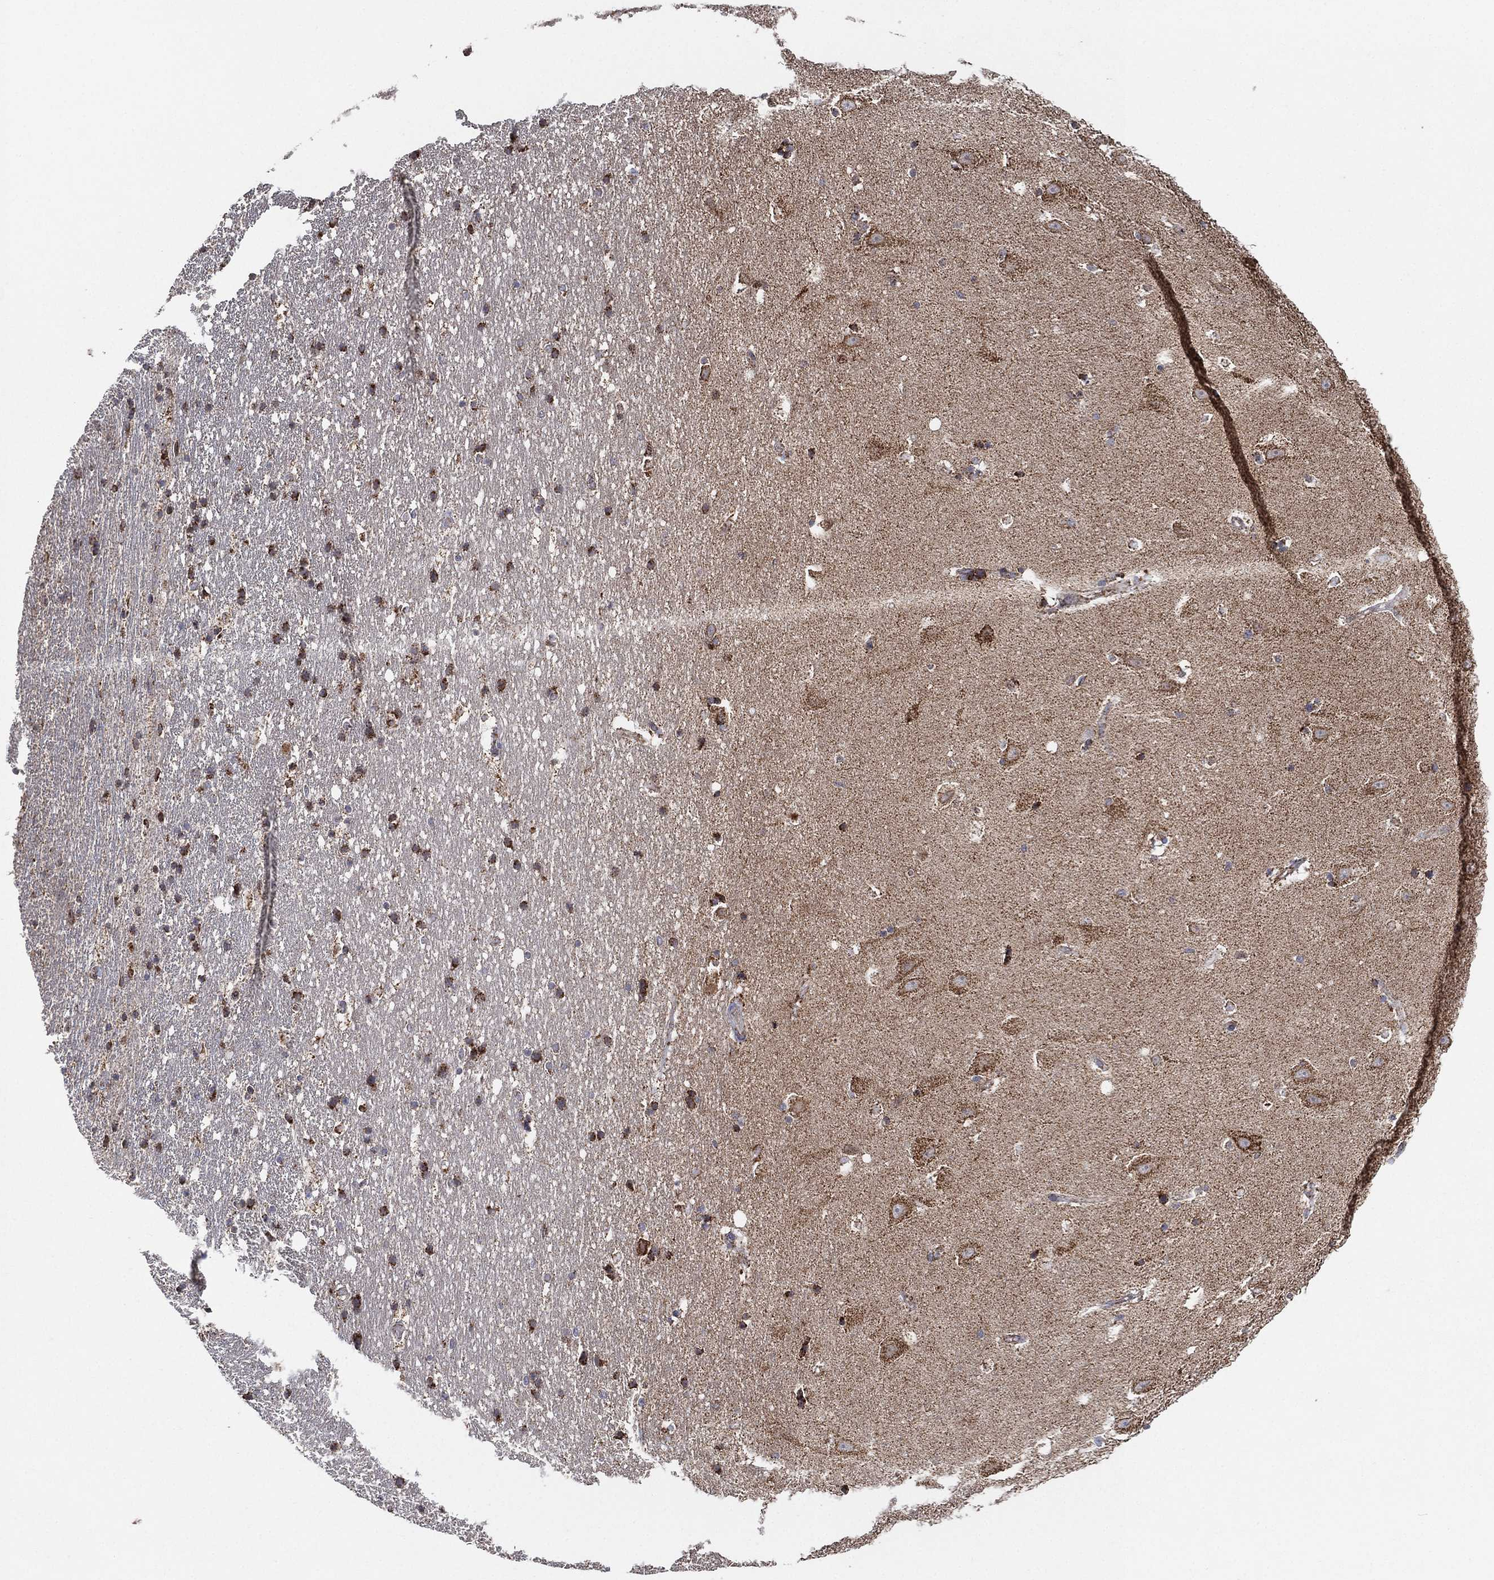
{"staining": {"intensity": "strong", "quantity": "25%-75%", "location": "cytoplasmic/membranous"}, "tissue": "hippocampus", "cell_type": "Glial cells", "image_type": "normal", "snomed": [{"axis": "morphology", "description": "Normal tissue, NOS"}, {"axis": "topography", "description": "Hippocampus"}], "caption": "The photomicrograph reveals immunohistochemical staining of benign hippocampus. There is strong cytoplasmic/membranous positivity is present in approximately 25%-75% of glial cells.", "gene": "PSMG4", "patient": {"sex": "male", "age": 49}}